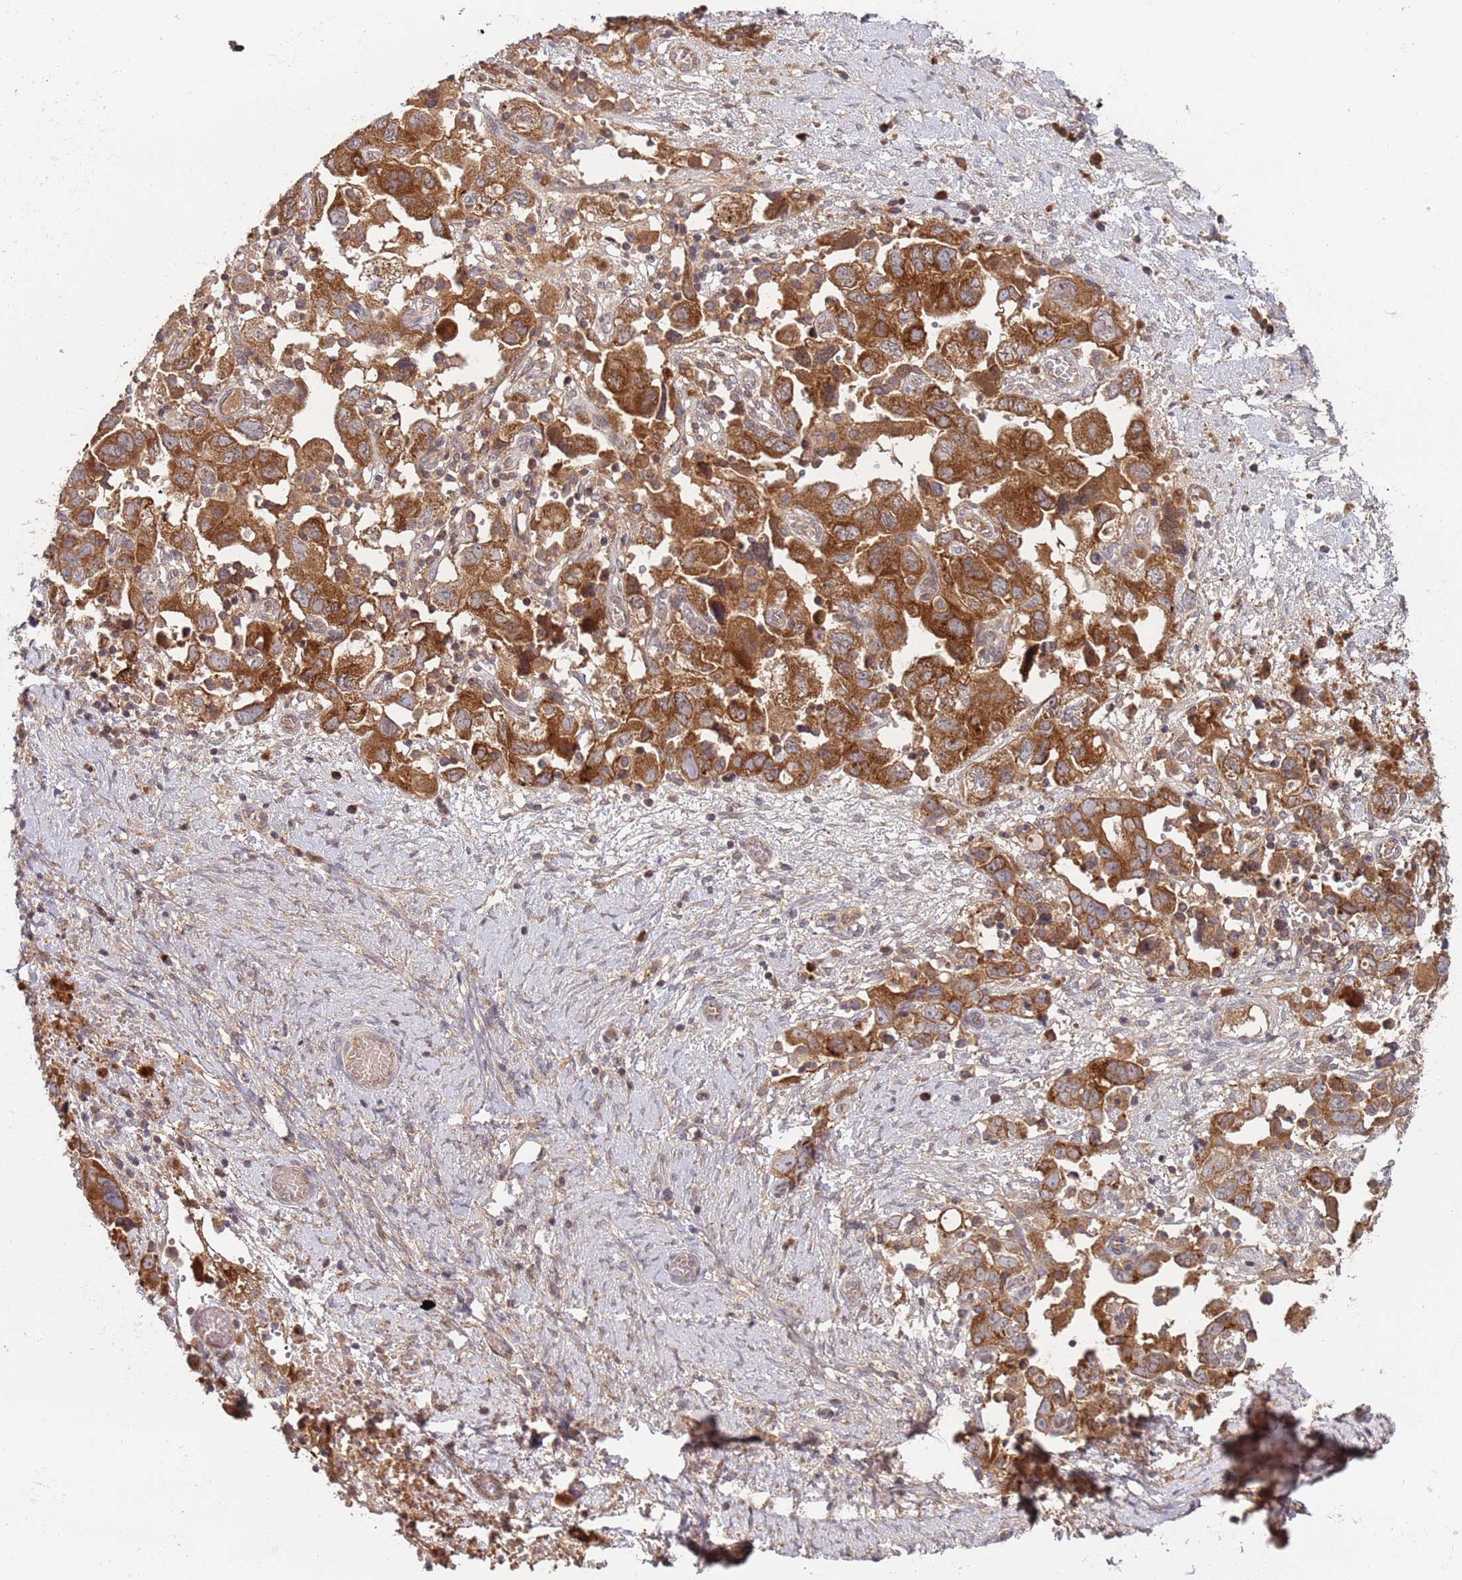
{"staining": {"intensity": "strong", "quantity": ">75%", "location": "cytoplasmic/membranous"}, "tissue": "ovarian cancer", "cell_type": "Tumor cells", "image_type": "cancer", "snomed": [{"axis": "morphology", "description": "Carcinoma, NOS"}, {"axis": "morphology", "description": "Cystadenocarcinoma, serous, NOS"}, {"axis": "topography", "description": "Ovary"}], "caption": "Immunohistochemical staining of ovarian serous cystadenocarcinoma exhibits strong cytoplasmic/membranous protein expression in approximately >75% of tumor cells.", "gene": "OR5A2", "patient": {"sex": "female", "age": 69}}